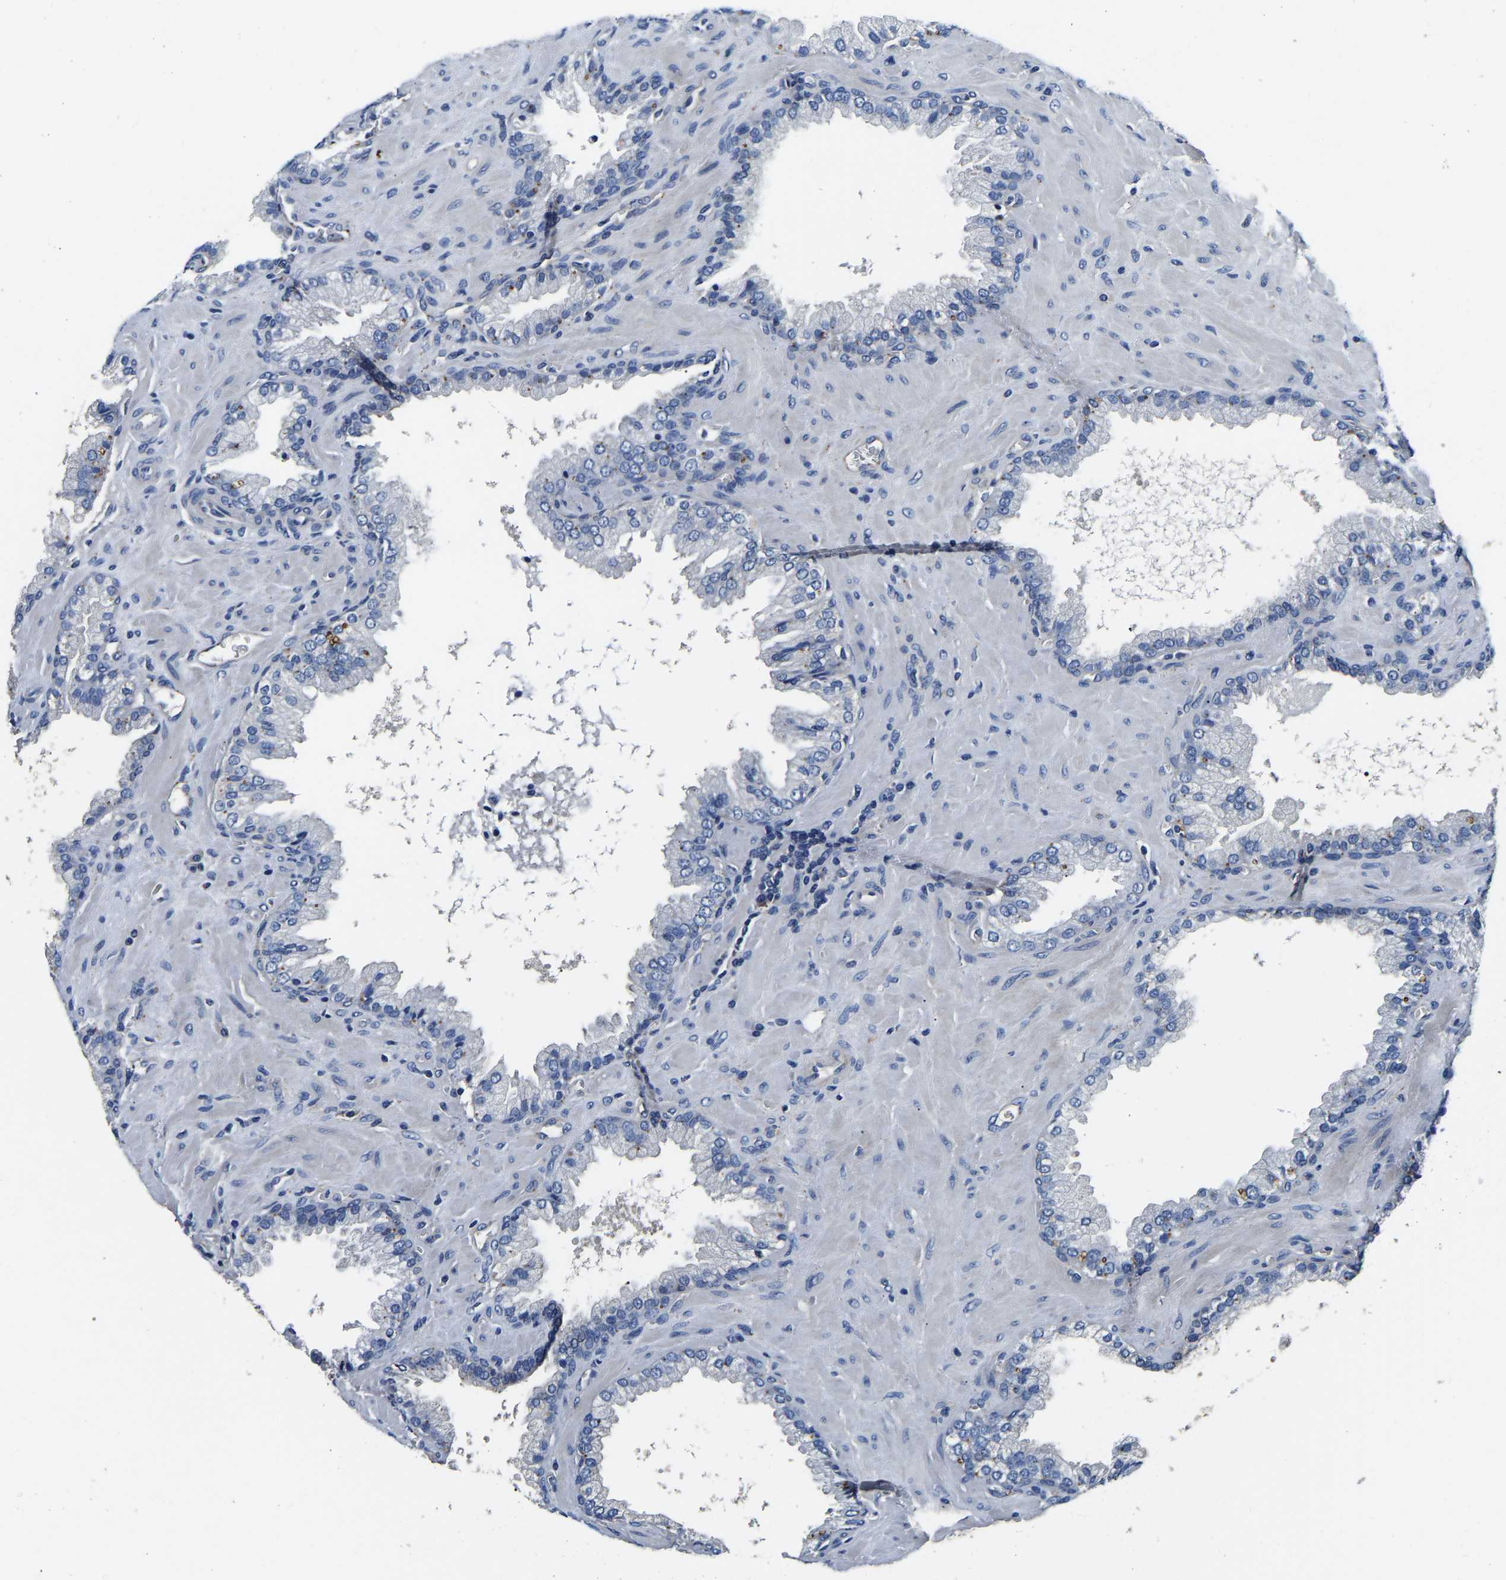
{"staining": {"intensity": "negative", "quantity": "none", "location": "none"}, "tissue": "prostate cancer", "cell_type": "Tumor cells", "image_type": "cancer", "snomed": [{"axis": "morphology", "description": "Adenocarcinoma, Low grade"}, {"axis": "topography", "description": "Prostate"}], "caption": "This is a histopathology image of immunohistochemistry staining of prostate cancer (low-grade adenocarcinoma), which shows no staining in tumor cells.", "gene": "SH3GLB1", "patient": {"sex": "male", "age": 71}}